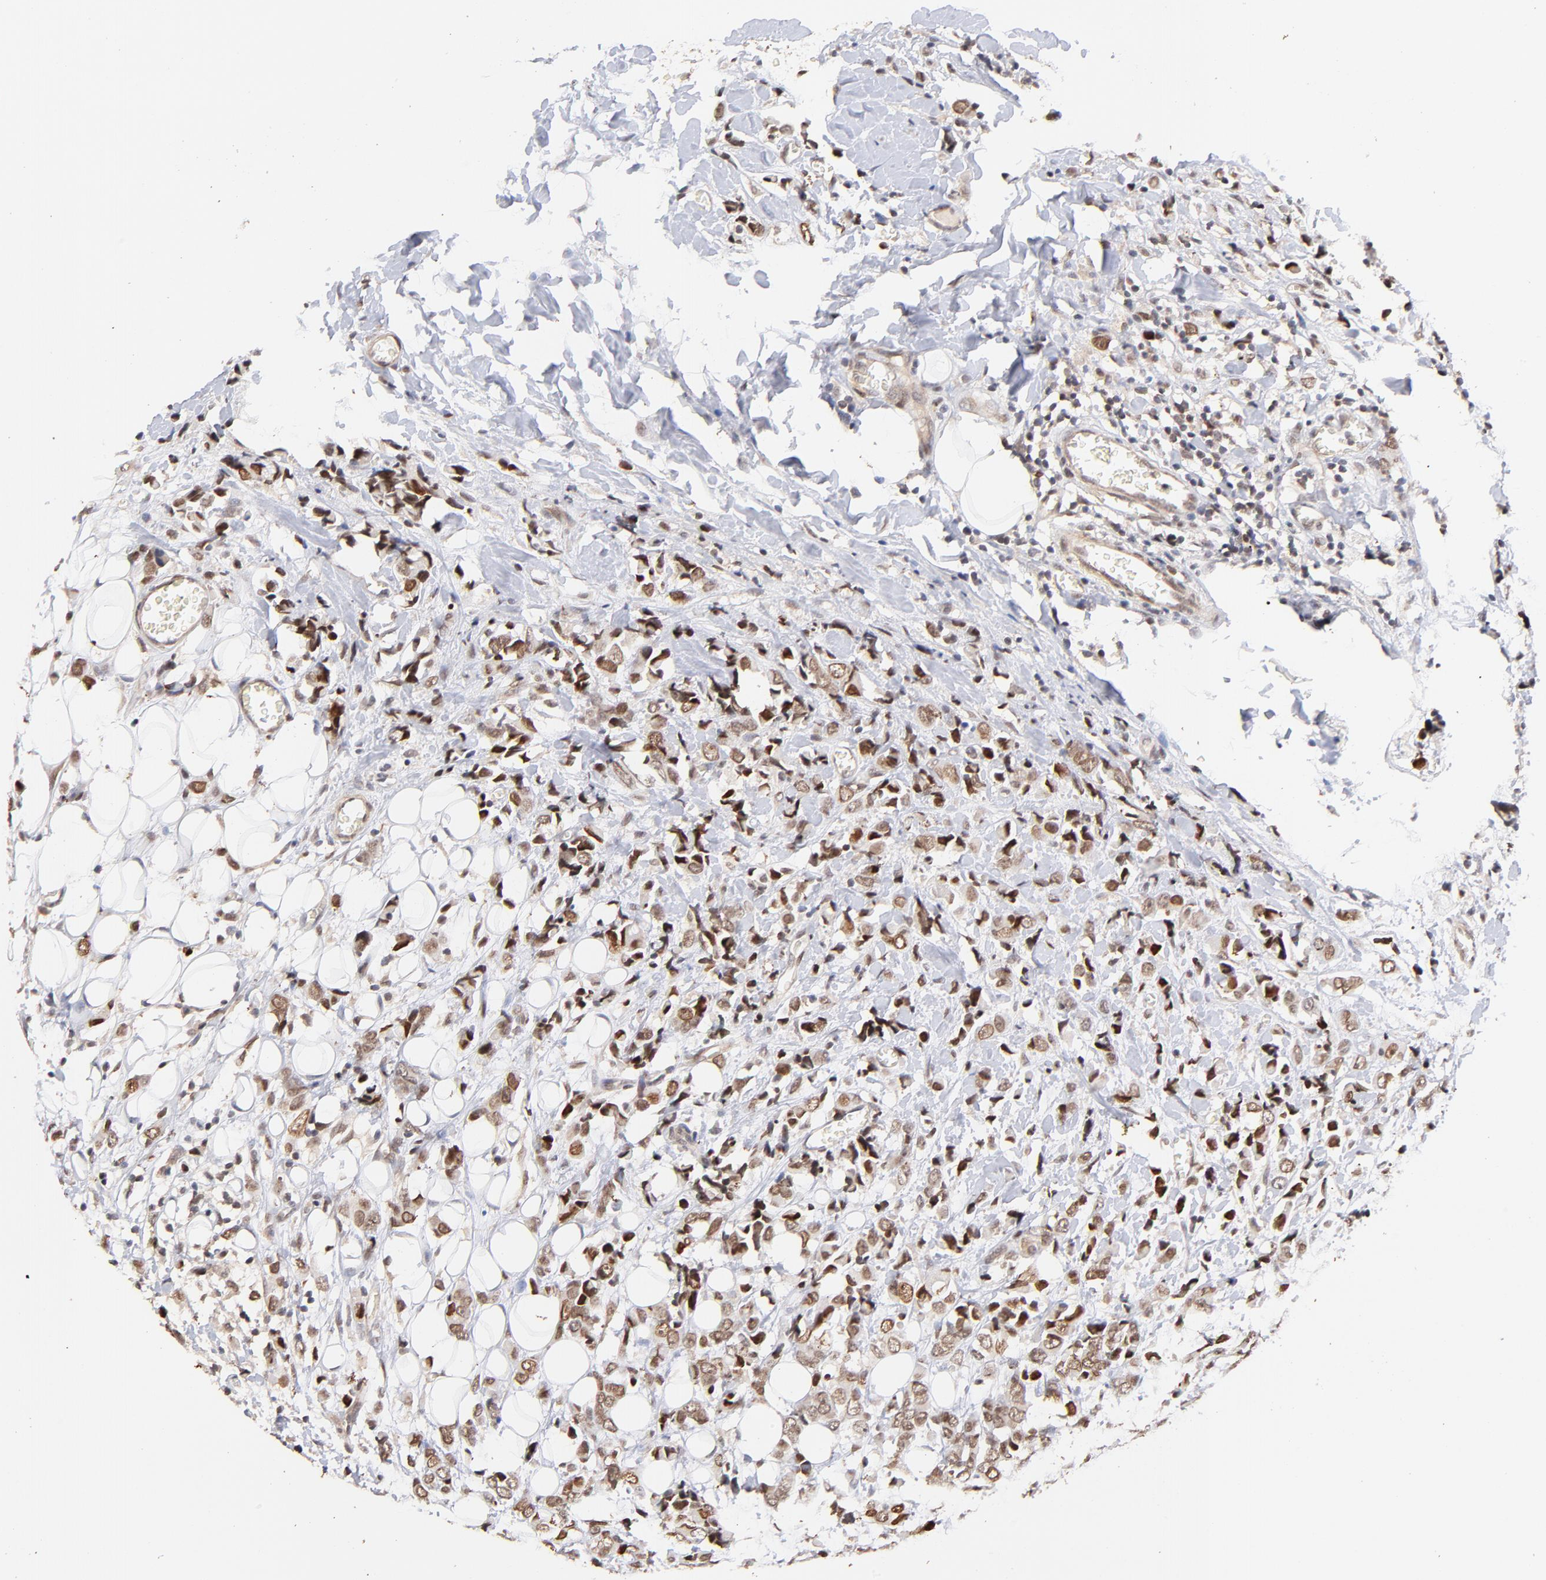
{"staining": {"intensity": "moderate", "quantity": ">75%", "location": "cytoplasmic/membranous,nuclear"}, "tissue": "breast cancer", "cell_type": "Tumor cells", "image_type": "cancer", "snomed": [{"axis": "morphology", "description": "Lobular carcinoma"}, {"axis": "topography", "description": "Breast"}], "caption": "Tumor cells show medium levels of moderate cytoplasmic/membranous and nuclear staining in approximately >75% of cells in breast cancer.", "gene": "ZFP92", "patient": {"sex": "female", "age": 57}}